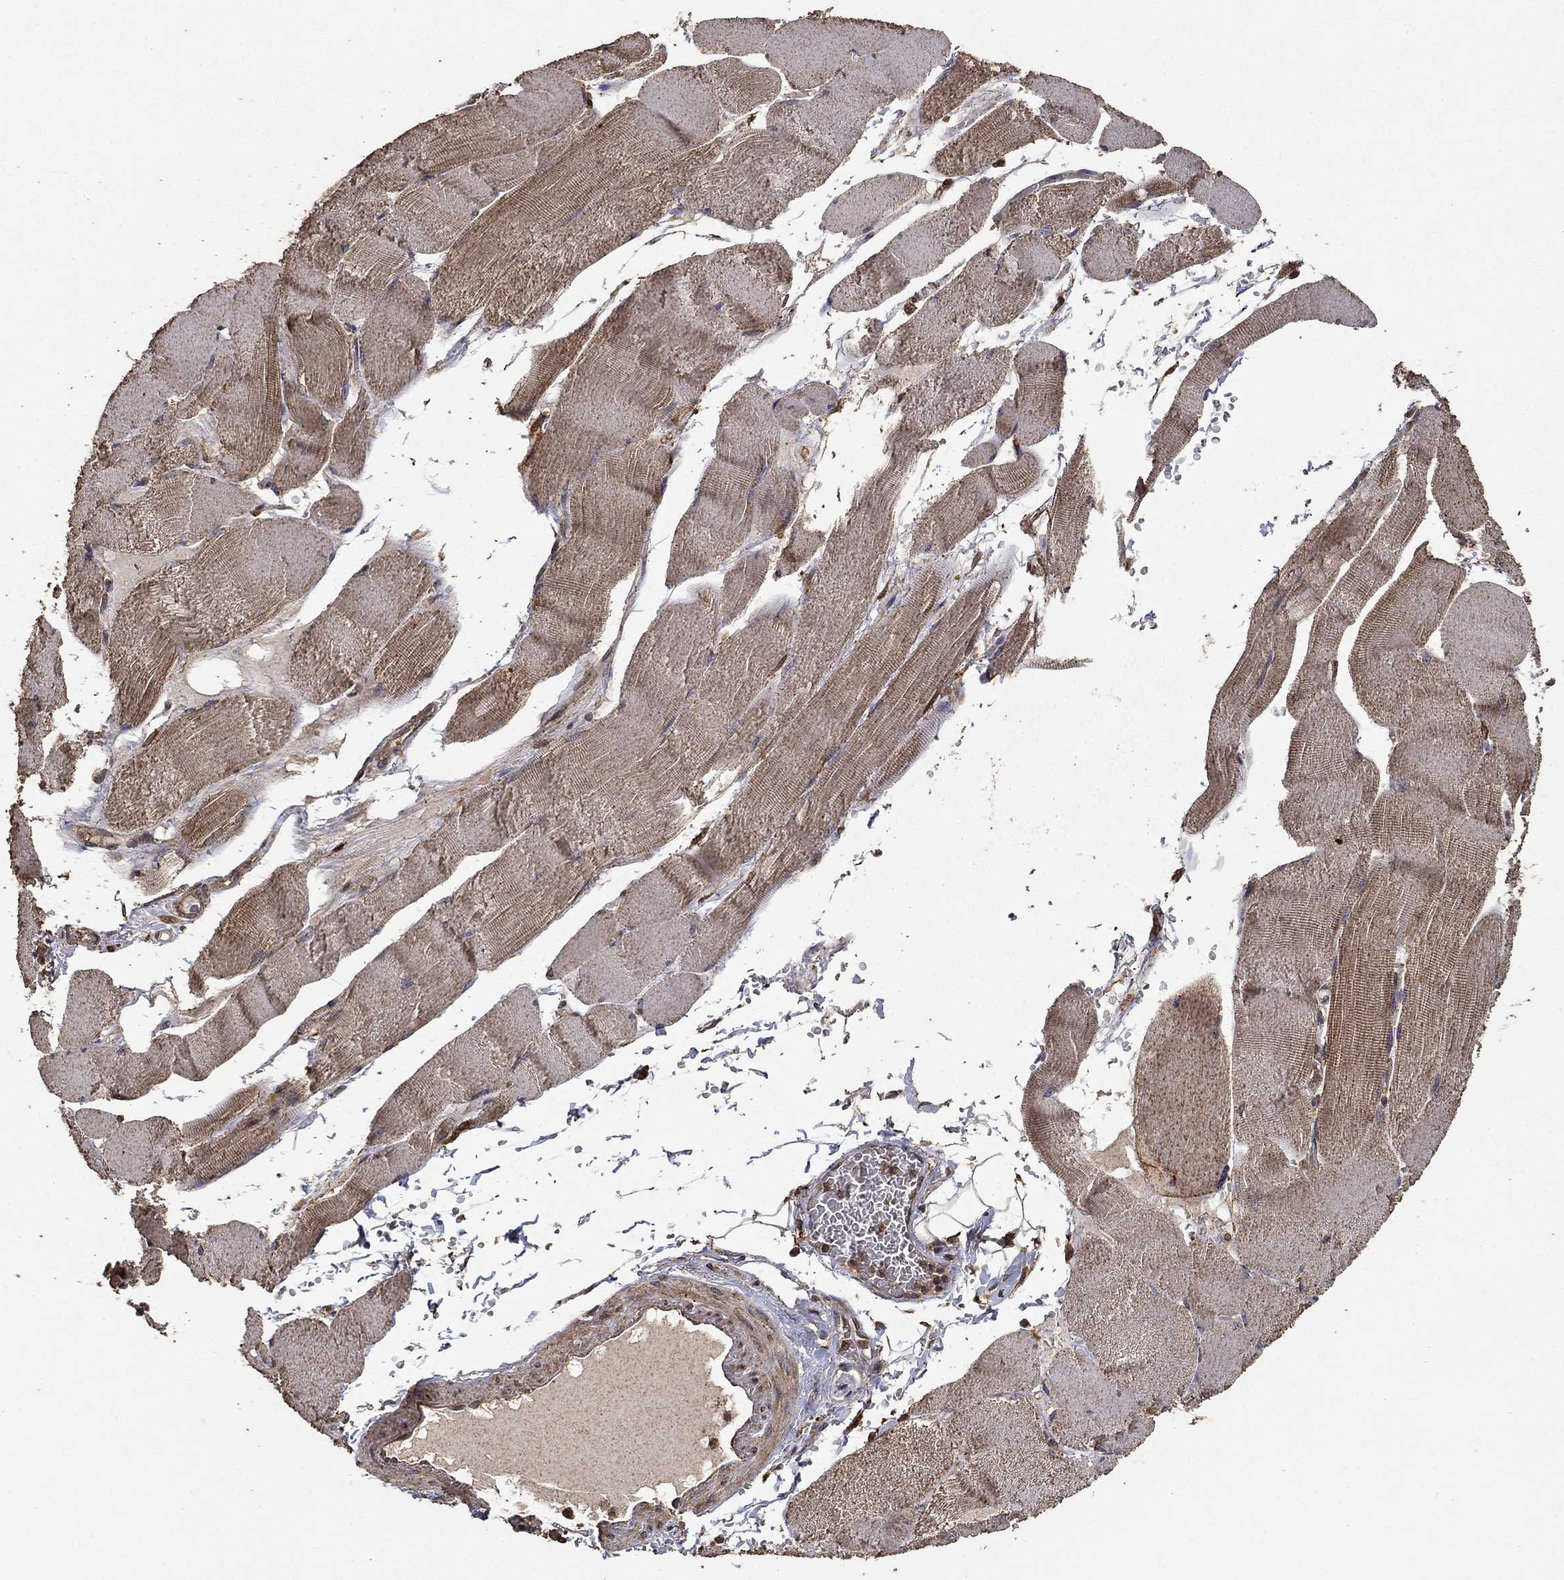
{"staining": {"intensity": "weak", "quantity": "25%-75%", "location": "cytoplasmic/membranous"}, "tissue": "skeletal muscle", "cell_type": "Myocytes", "image_type": "normal", "snomed": [{"axis": "morphology", "description": "Normal tissue, NOS"}, {"axis": "topography", "description": "Skeletal muscle"}], "caption": "Unremarkable skeletal muscle was stained to show a protein in brown. There is low levels of weak cytoplasmic/membranous expression in approximately 25%-75% of myocytes.", "gene": "IFRD1", "patient": {"sex": "male", "age": 56}}